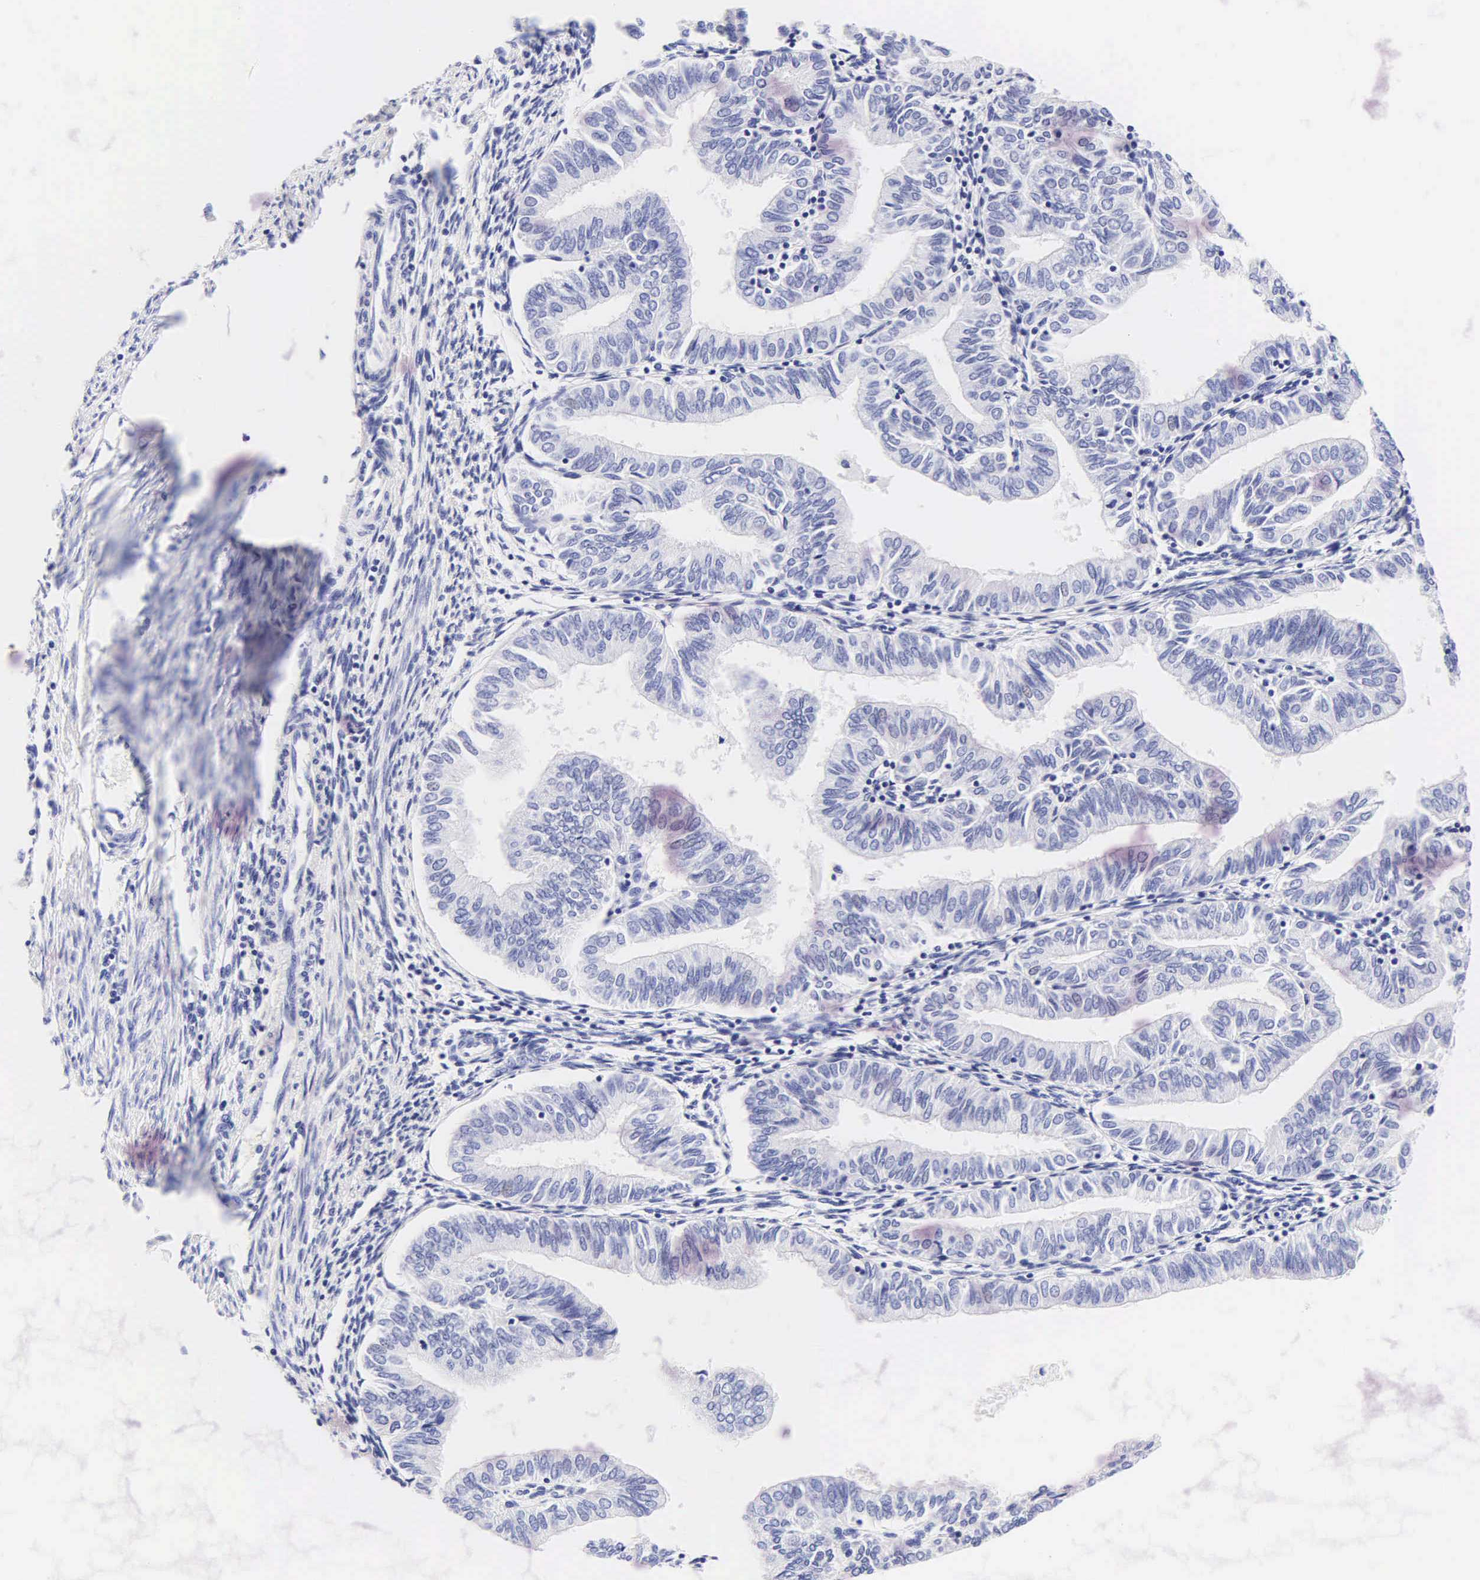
{"staining": {"intensity": "negative", "quantity": "none", "location": "none"}, "tissue": "endometrial cancer", "cell_type": "Tumor cells", "image_type": "cancer", "snomed": [{"axis": "morphology", "description": "Adenocarcinoma, NOS"}, {"axis": "topography", "description": "Endometrium"}], "caption": "DAB (3,3'-diaminobenzidine) immunohistochemical staining of adenocarcinoma (endometrial) exhibits no significant staining in tumor cells.", "gene": "KRT20", "patient": {"sex": "female", "age": 51}}